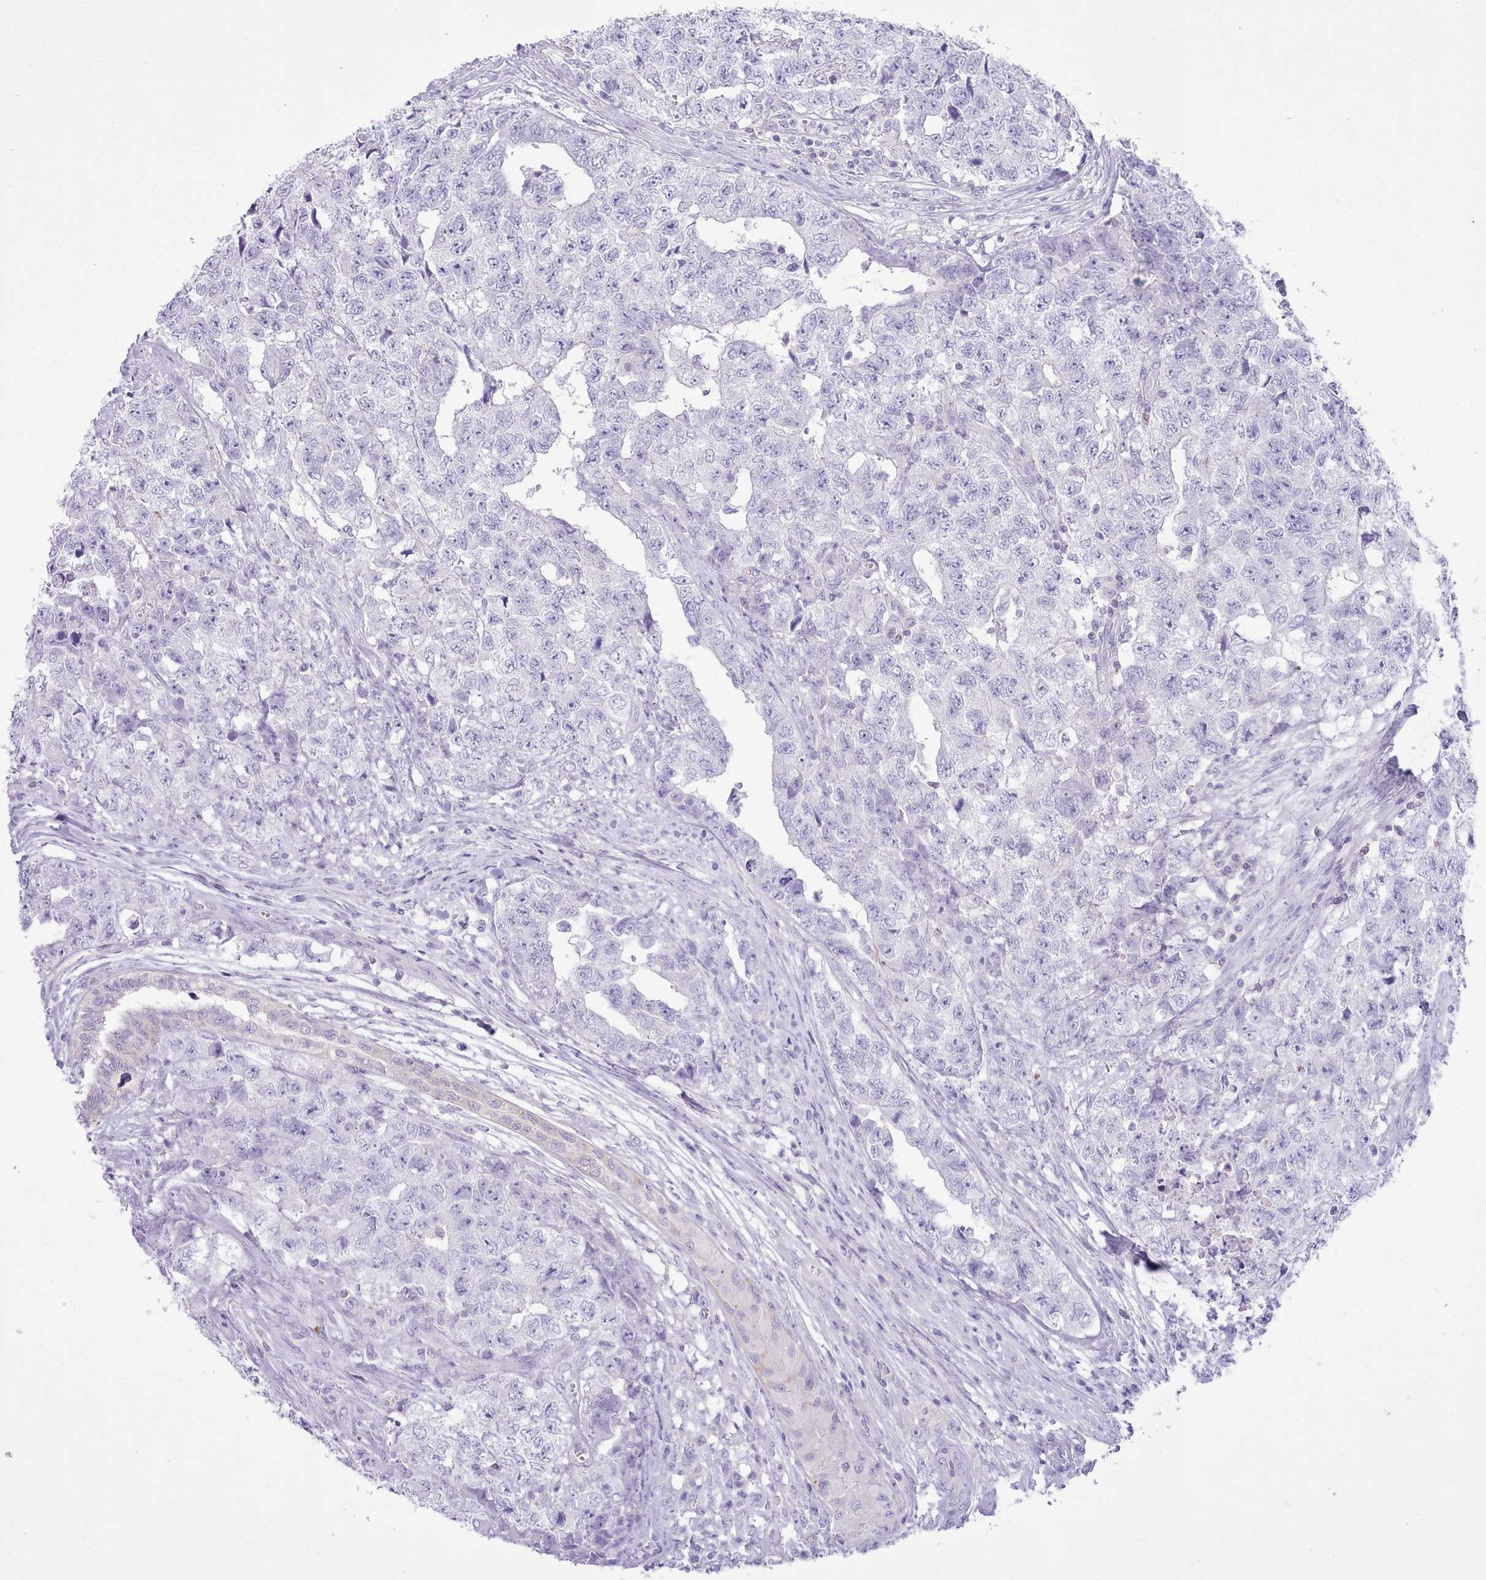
{"staining": {"intensity": "negative", "quantity": "none", "location": "none"}, "tissue": "testis cancer", "cell_type": "Tumor cells", "image_type": "cancer", "snomed": [{"axis": "morphology", "description": "Carcinoma, Embryonal, NOS"}, {"axis": "topography", "description": "Testis"}], "caption": "High power microscopy image of an IHC micrograph of testis embryonal carcinoma, revealing no significant positivity in tumor cells.", "gene": "MDFI", "patient": {"sex": "male", "age": 31}}